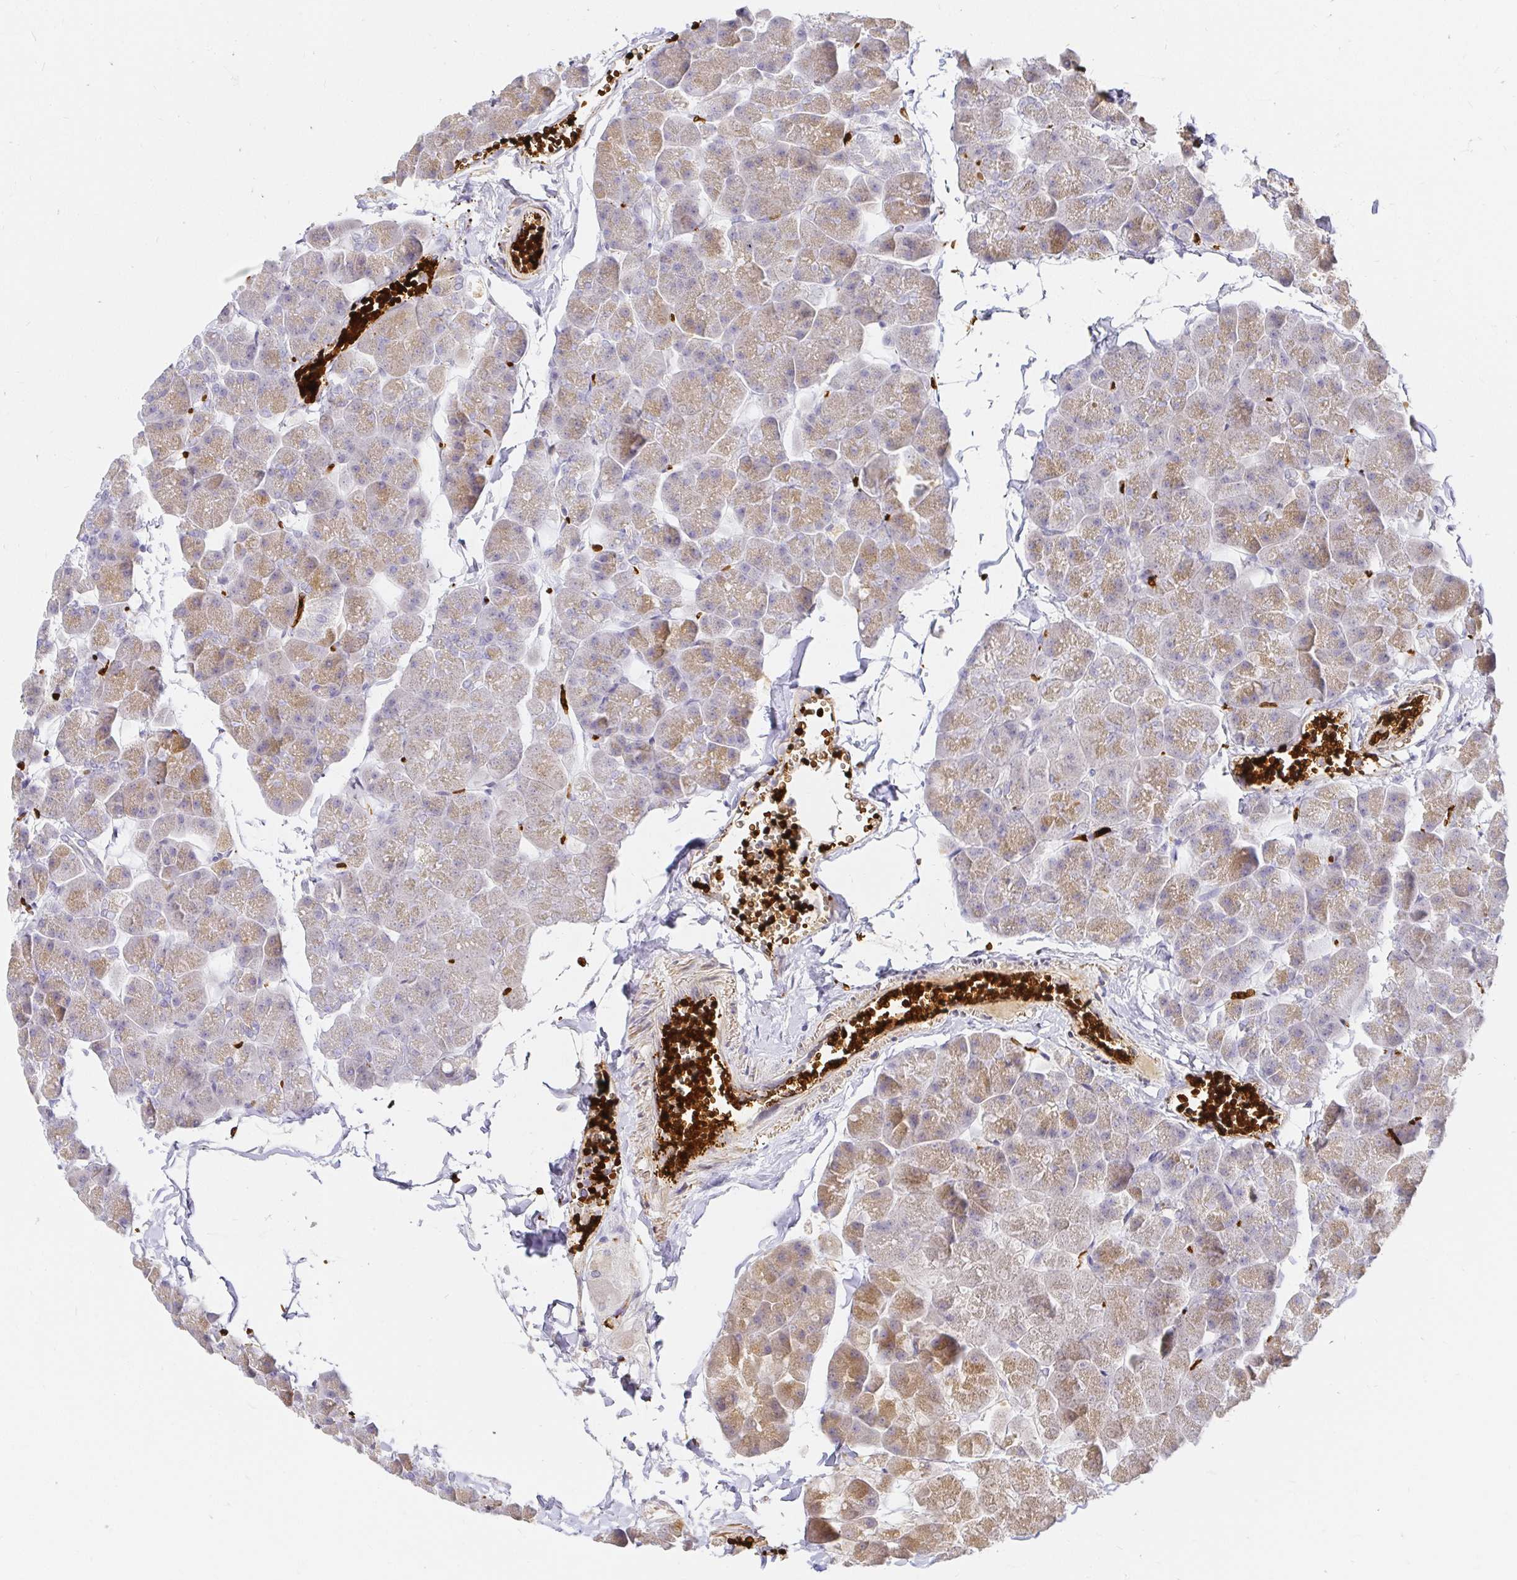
{"staining": {"intensity": "moderate", "quantity": "25%-75%", "location": "cytoplasmic/membranous"}, "tissue": "pancreas", "cell_type": "Exocrine glandular cells", "image_type": "normal", "snomed": [{"axis": "morphology", "description": "Normal tissue, NOS"}, {"axis": "topography", "description": "Pancreas"}], "caption": "Exocrine glandular cells show medium levels of moderate cytoplasmic/membranous expression in approximately 25%-75% of cells in normal human pancreas. (Stains: DAB (3,3'-diaminobenzidine) in brown, nuclei in blue, Microscopy: brightfield microscopy at high magnification).", "gene": "FGF21", "patient": {"sex": "male", "age": 35}}